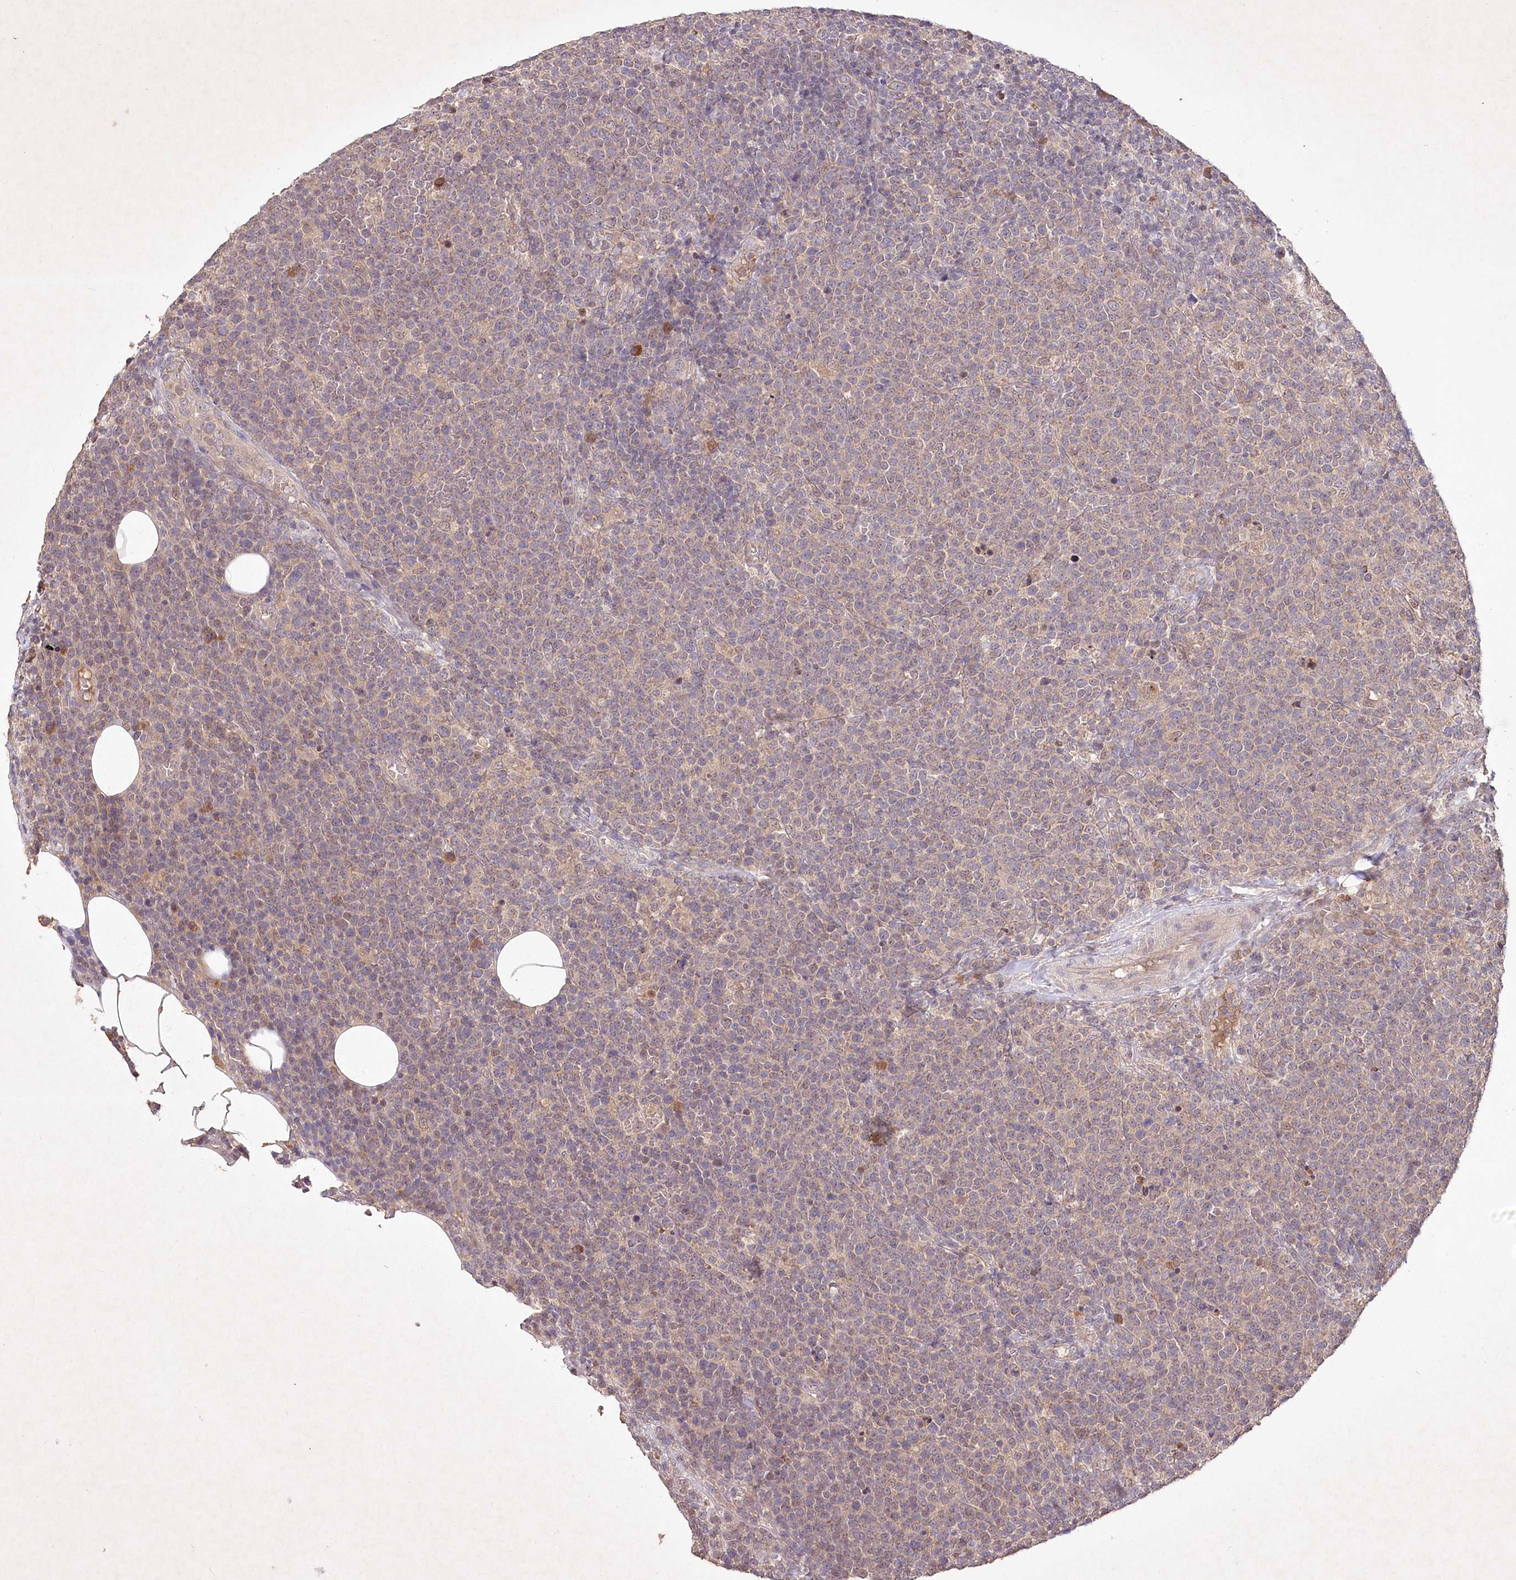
{"staining": {"intensity": "negative", "quantity": "none", "location": "none"}, "tissue": "lymphoma", "cell_type": "Tumor cells", "image_type": "cancer", "snomed": [{"axis": "morphology", "description": "Malignant lymphoma, non-Hodgkin's type, High grade"}, {"axis": "topography", "description": "Lymph node"}], "caption": "This is an immunohistochemistry (IHC) photomicrograph of lymphoma. There is no positivity in tumor cells.", "gene": "IRAK1BP1", "patient": {"sex": "male", "age": 61}}